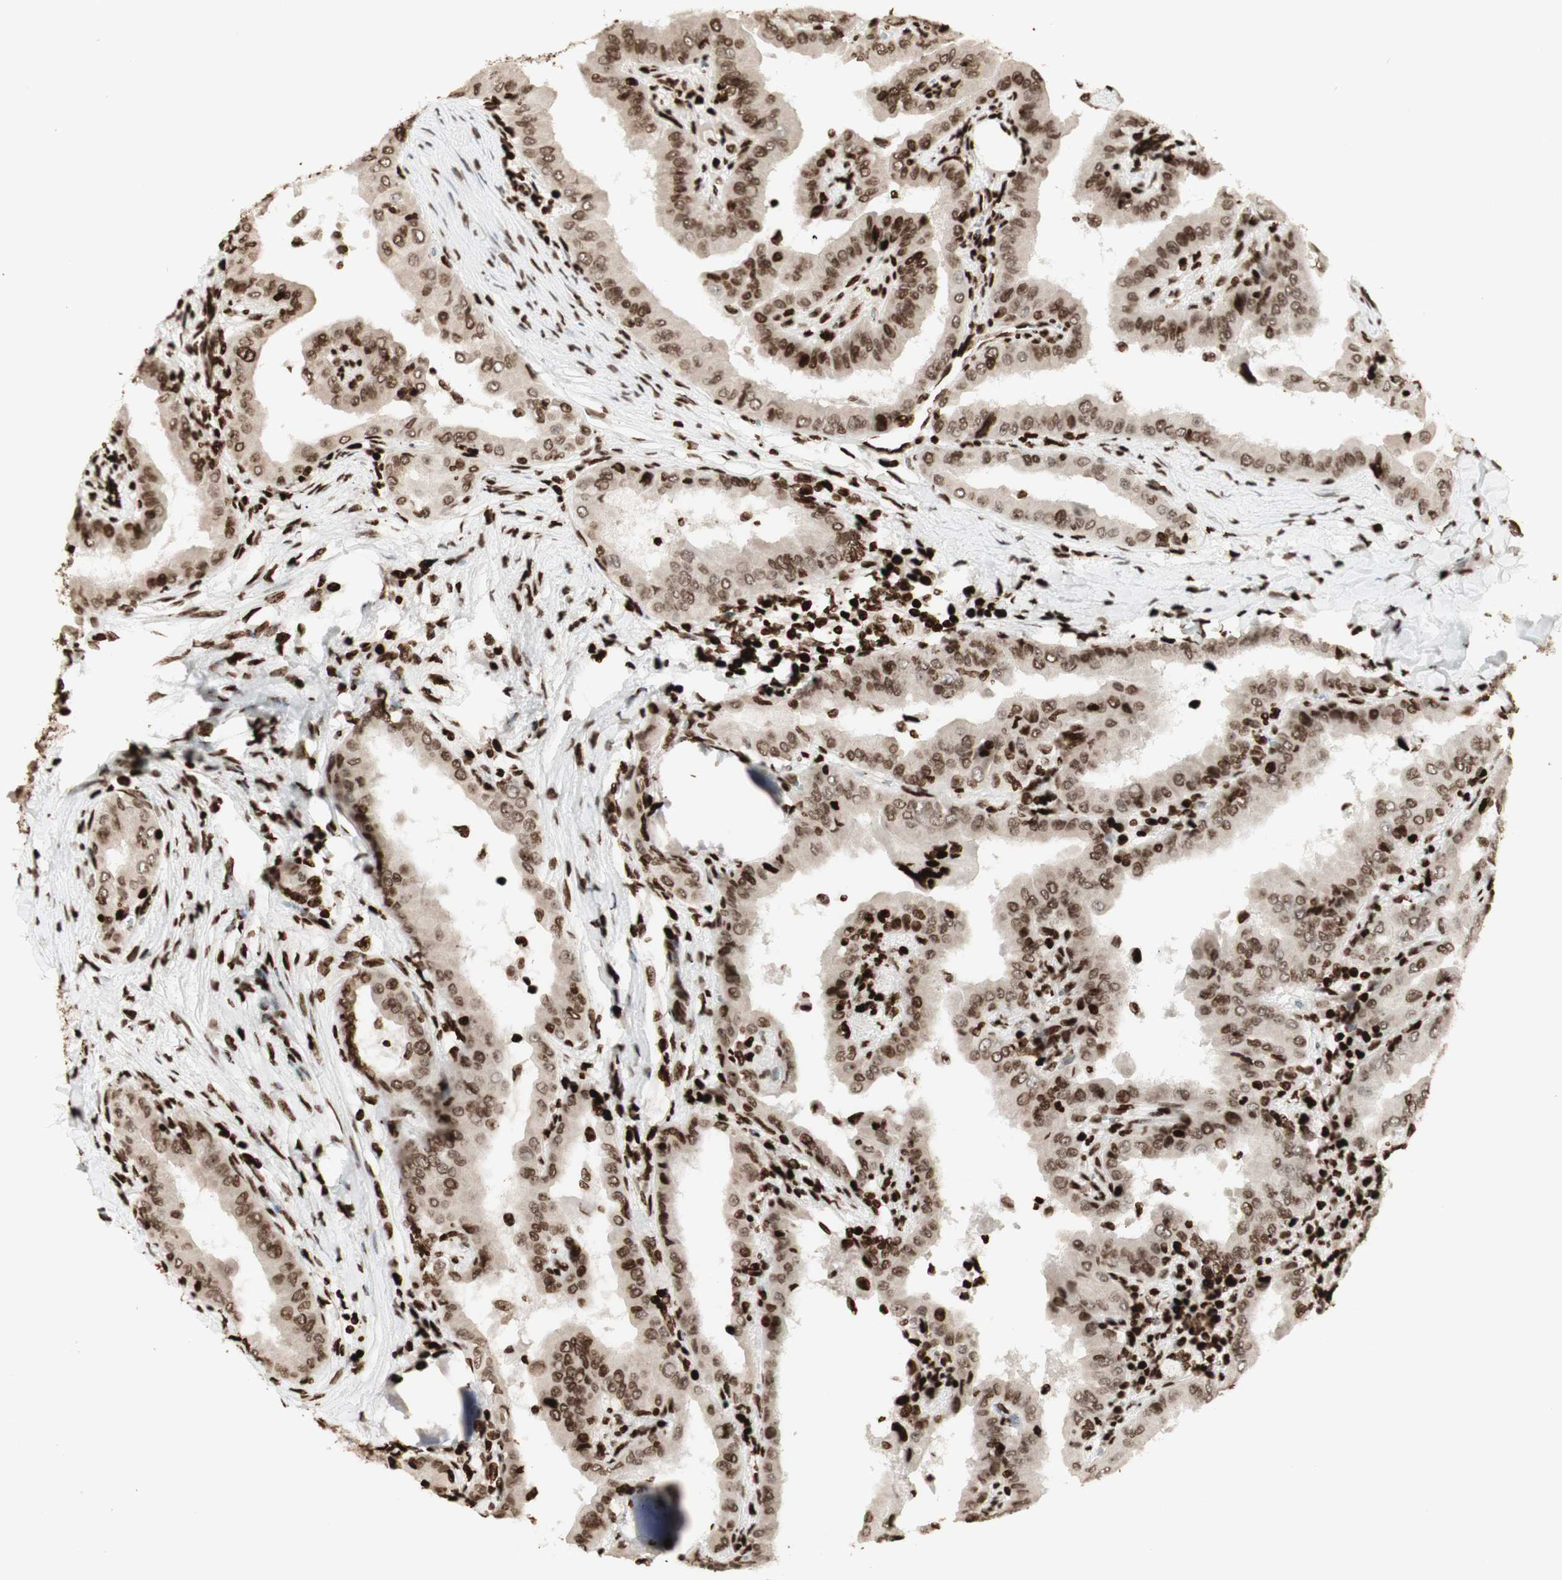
{"staining": {"intensity": "strong", "quantity": ">75%", "location": "cytoplasmic/membranous,nuclear"}, "tissue": "thyroid cancer", "cell_type": "Tumor cells", "image_type": "cancer", "snomed": [{"axis": "morphology", "description": "Papillary adenocarcinoma, NOS"}, {"axis": "topography", "description": "Thyroid gland"}], "caption": "Human thyroid cancer (papillary adenocarcinoma) stained with a brown dye reveals strong cytoplasmic/membranous and nuclear positive staining in about >75% of tumor cells.", "gene": "NCAPD2", "patient": {"sex": "male", "age": 33}}